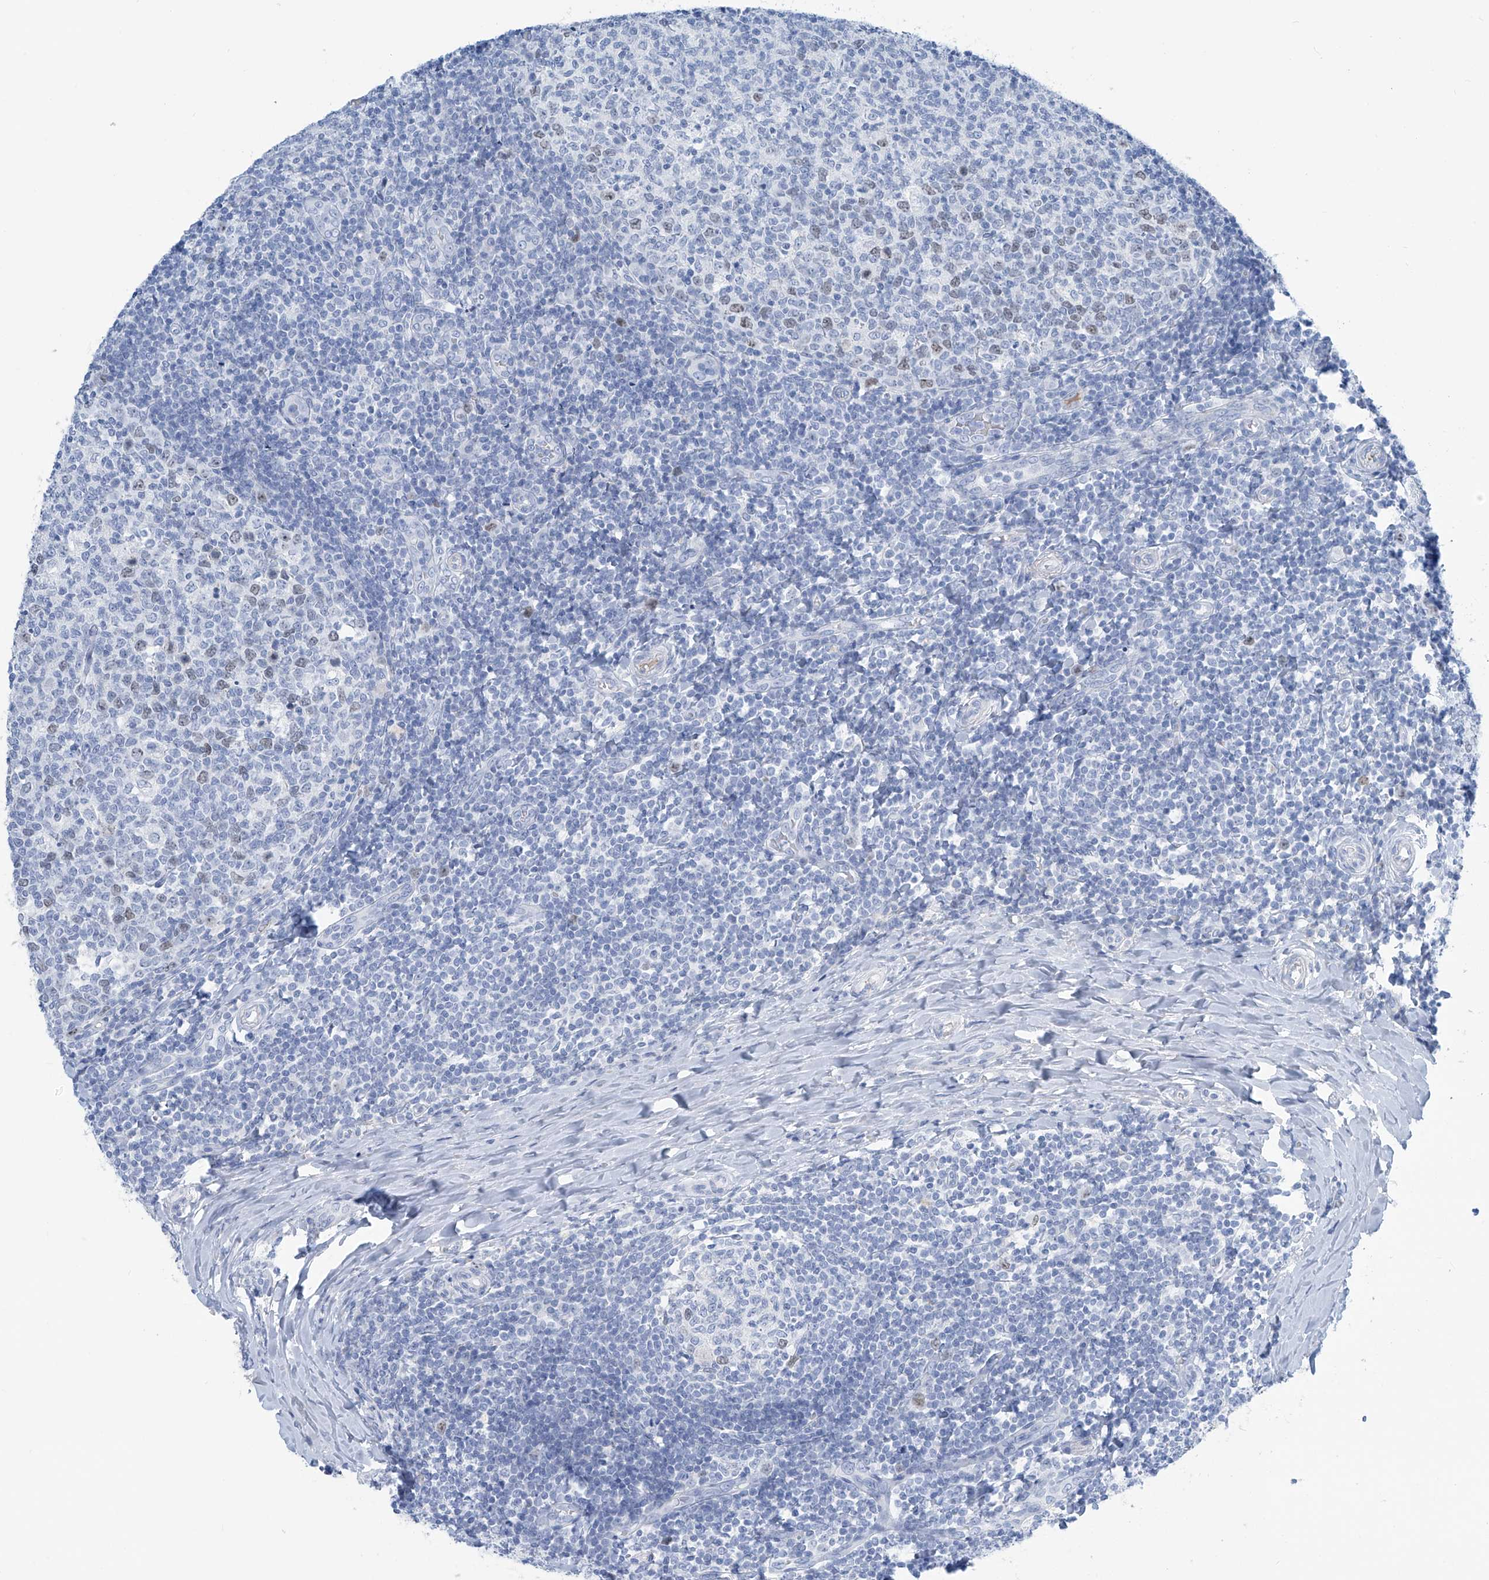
{"staining": {"intensity": "weak", "quantity": "<25%", "location": "nuclear"}, "tissue": "tonsil", "cell_type": "Germinal center cells", "image_type": "normal", "snomed": [{"axis": "morphology", "description": "Normal tissue, NOS"}, {"axis": "topography", "description": "Tonsil"}], "caption": "Germinal center cells show no significant protein expression in normal tonsil.", "gene": "SGO2", "patient": {"sex": "female", "age": 19}}